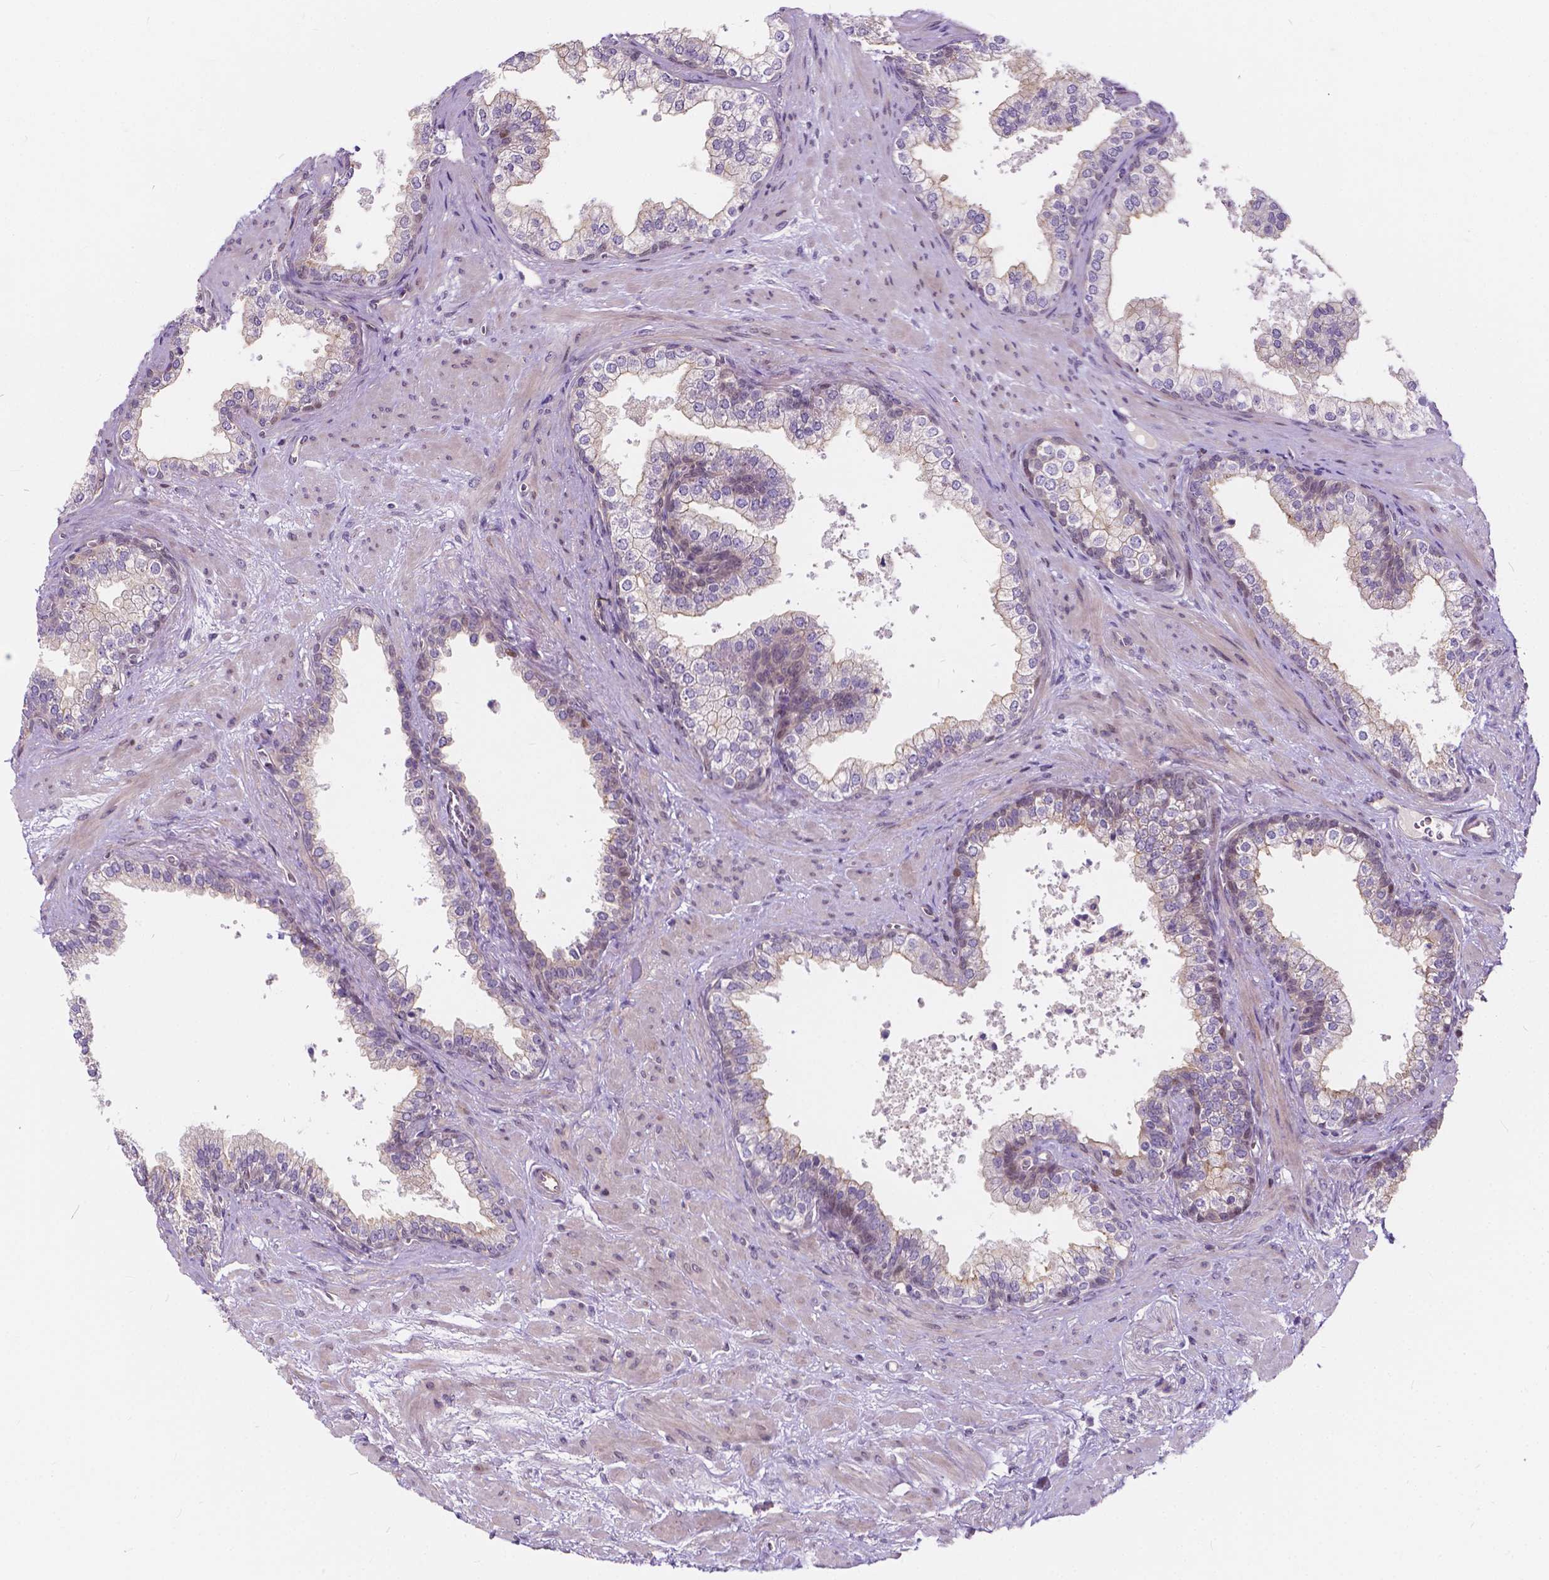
{"staining": {"intensity": "negative", "quantity": "none", "location": "none"}, "tissue": "prostate", "cell_type": "Glandular cells", "image_type": "normal", "snomed": [{"axis": "morphology", "description": "Normal tissue, NOS"}, {"axis": "topography", "description": "Prostate"}], "caption": "The histopathology image exhibits no staining of glandular cells in unremarkable prostate. (DAB (3,3'-diaminobenzidine) immunohistochemistry, high magnification).", "gene": "INPP5E", "patient": {"sex": "male", "age": 79}}